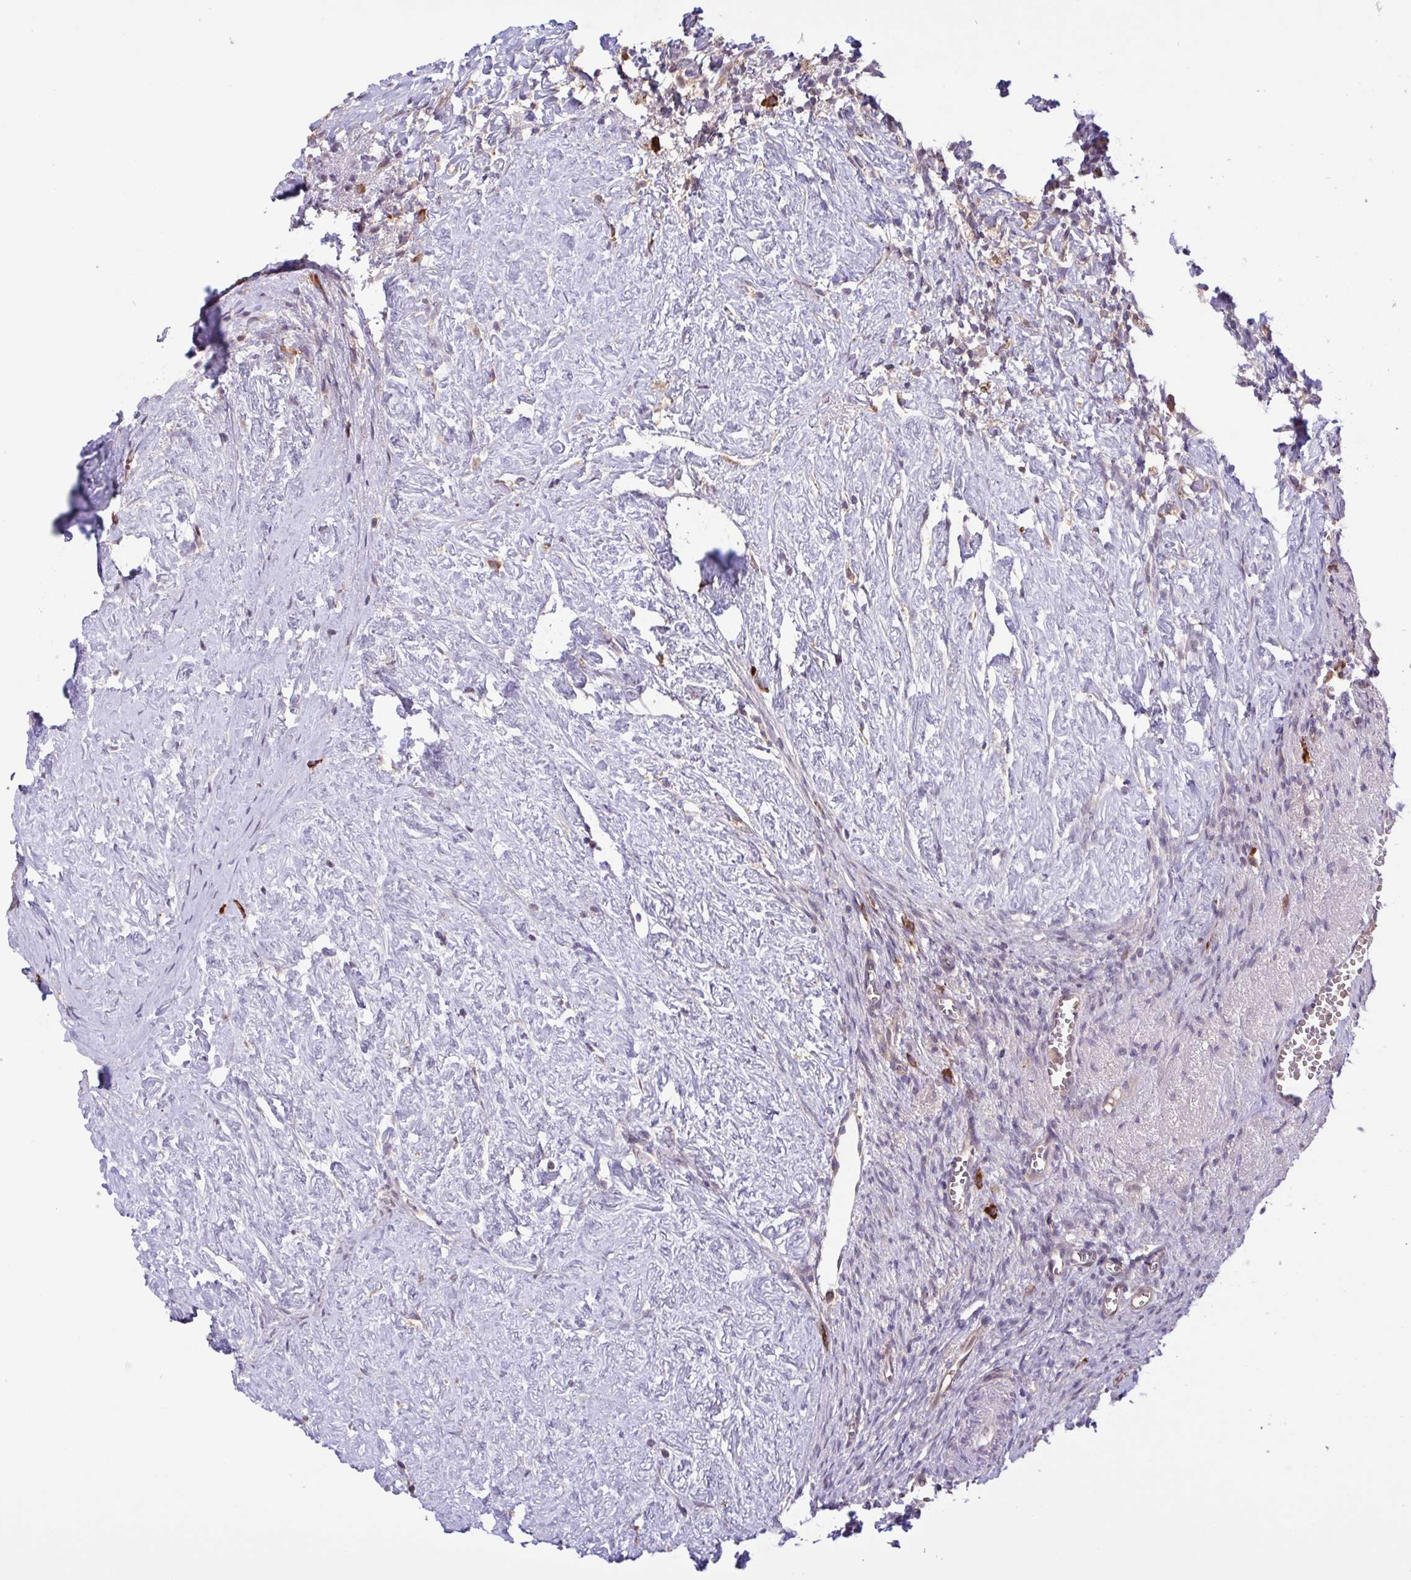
{"staining": {"intensity": "moderate", "quantity": ">75%", "location": "cytoplasmic/membranous"}, "tissue": "ovary", "cell_type": "Follicle cells", "image_type": "normal", "snomed": [{"axis": "morphology", "description": "Normal tissue, NOS"}, {"axis": "topography", "description": "Ovary"}], "caption": "Immunohistochemistry (IHC) image of benign human ovary stained for a protein (brown), which exhibits medium levels of moderate cytoplasmic/membranous staining in approximately >75% of follicle cells.", "gene": "INTS10", "patient": {"sex": "female", "age": 41}}